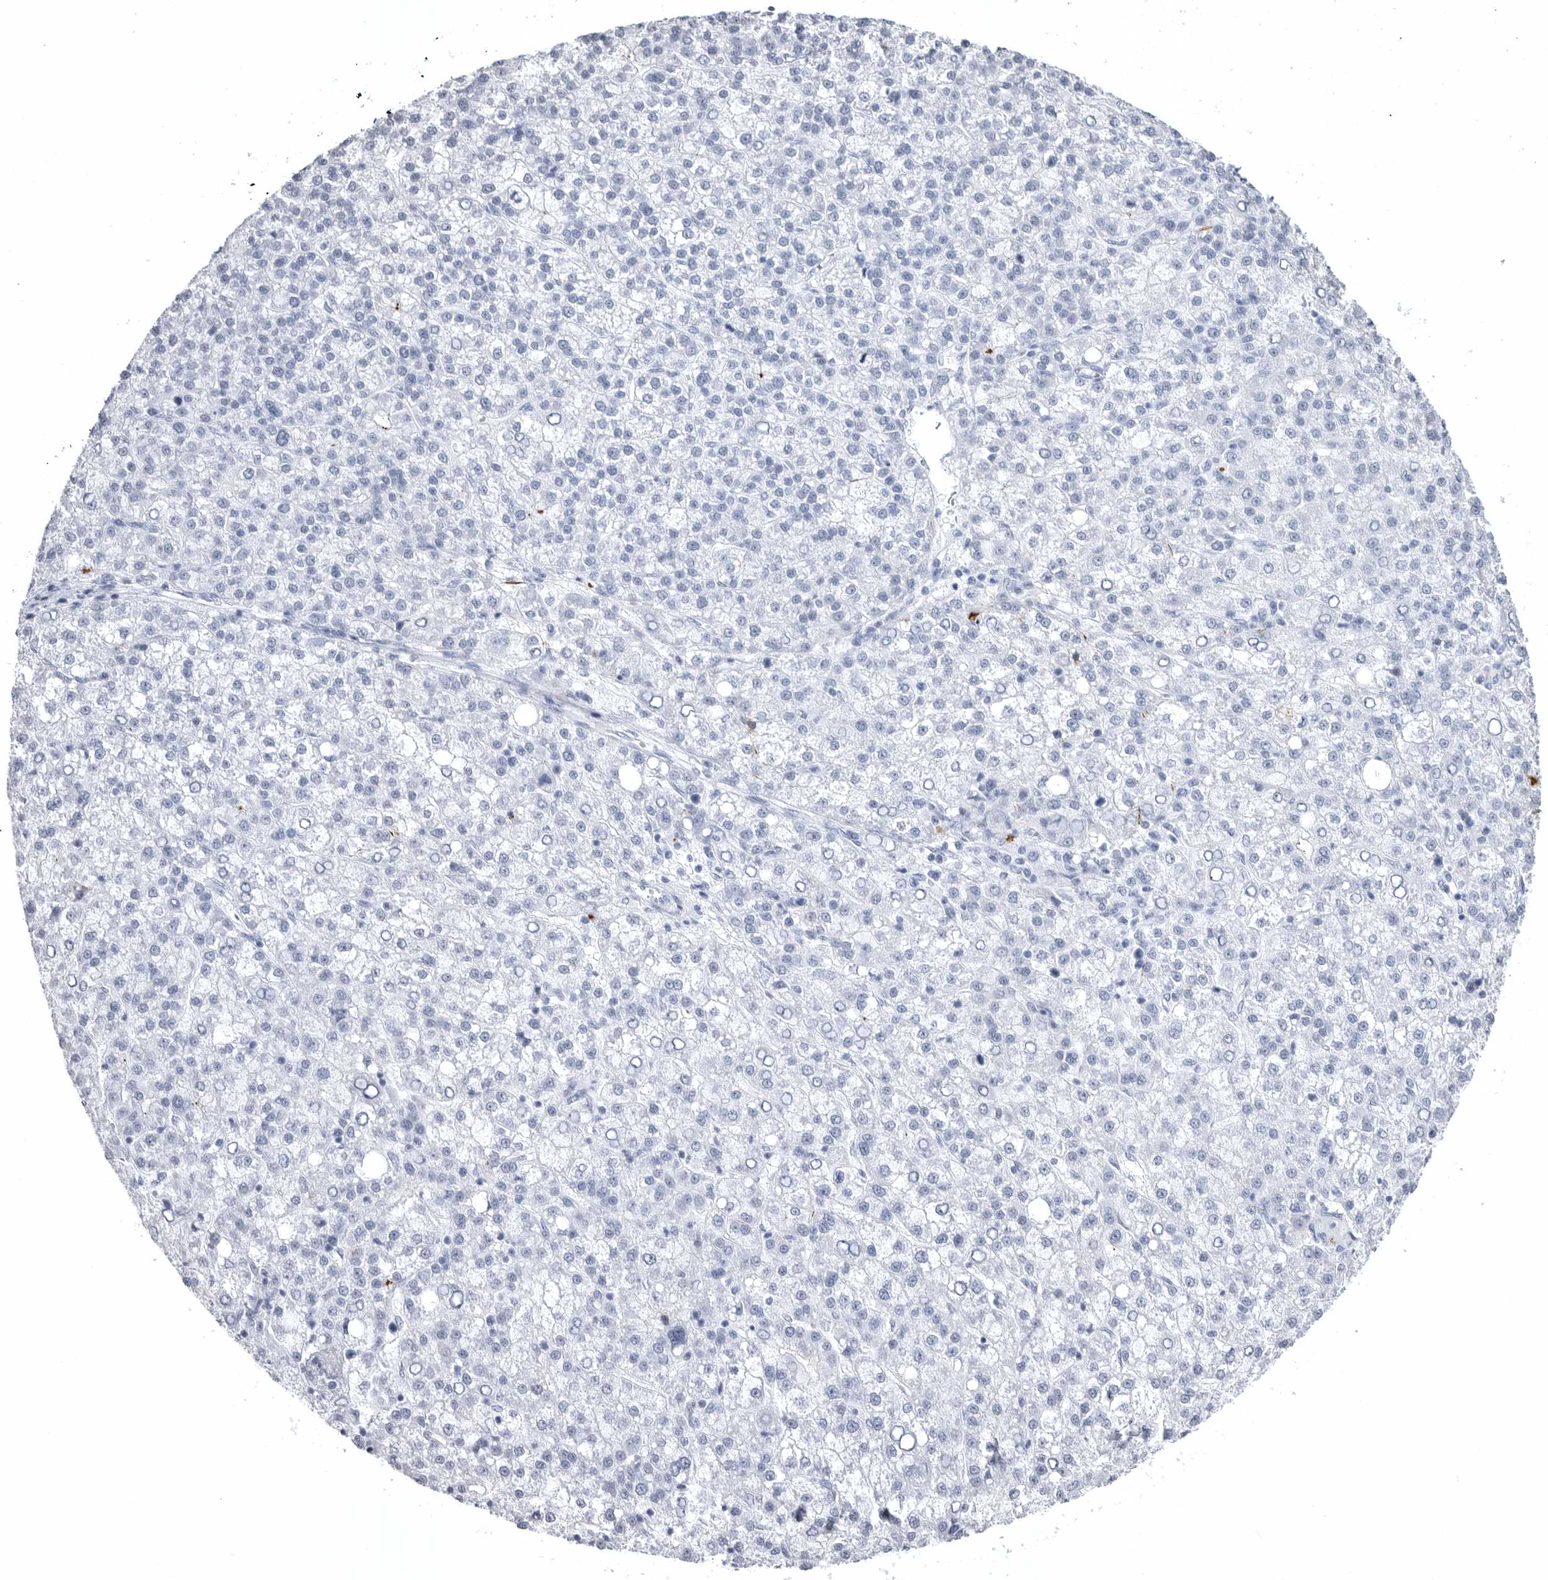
{"staining": {"intensity": "negative", "quantity": "none", "location": "none"}, "tissue": "liver cancer", "cell_type": "Tumor cells", "image_type": "cancer", "snomed": [{"axis": "morphology", "description": "Carcinoma, Hepatocellular, NOS"}, {"axis": "topography", "description": "Liver"}], "caption": "Tumor cells are negative for brown protein staining in liver cancer.", "gene": "COL26A1", "patient": {"sex": "female", "age": 58}}